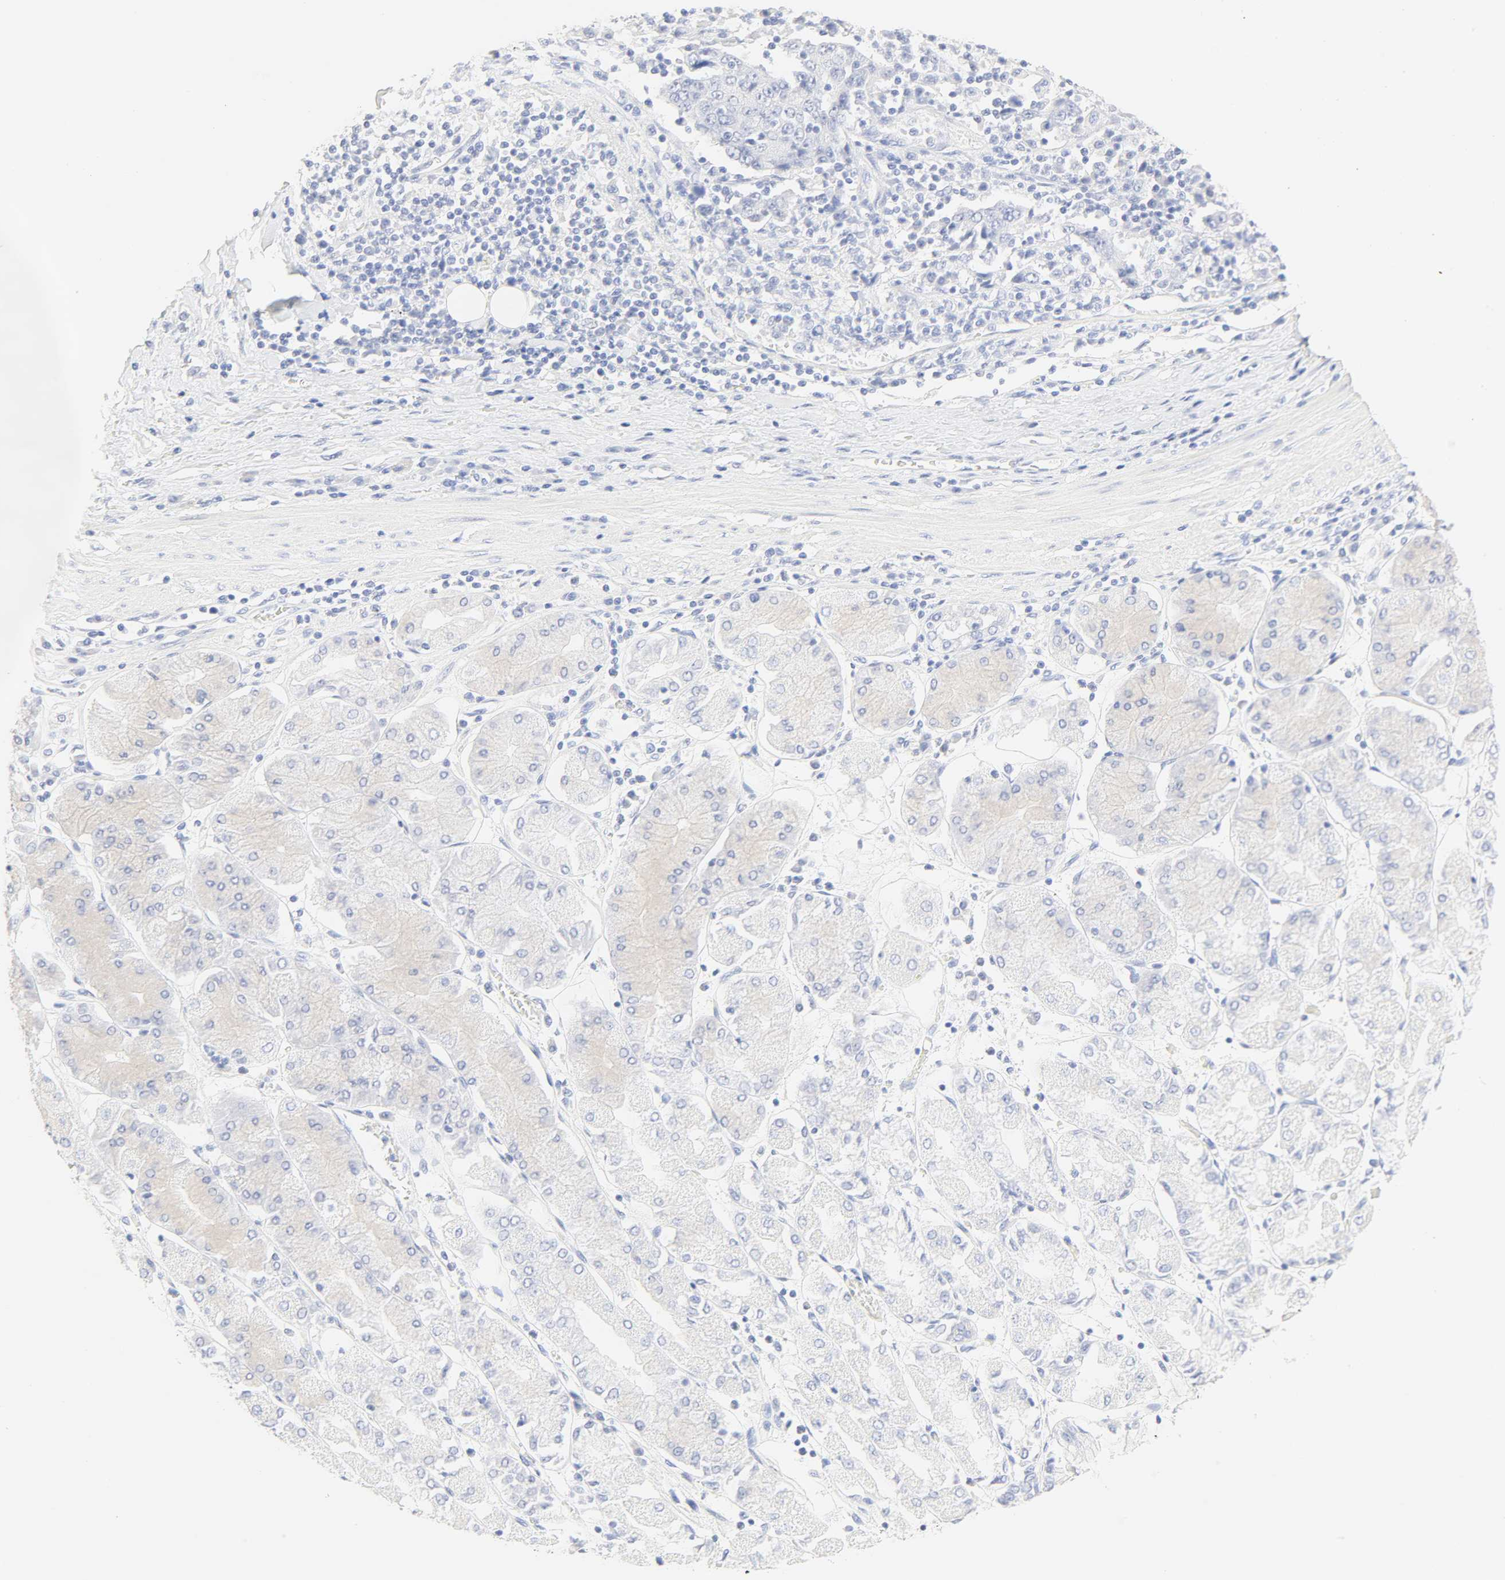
{"staining": {"intensity": "weak", "quantity": "<25%", "location": "cytoplasmic/membranous"}, "tissue": "stomach cancer", "cell_type": "Tumor cells", "image_type": "cancer", "snomed": [{"axis": "morphology", "description": "Normal tissue, NOS"}, {"axis": "morphology", "description": "Adenocarcinoma, NOS"}, {"axis": "topography", "description": "Stomach, upper"}, {"axis": "topography", "description": "Stomach"}], "caption": "There is no significant expression in tumor cells of stomach adenocarcinoma.", "gene": "SLCO1B3", "patient": {"sex": "male", "age": 59}}